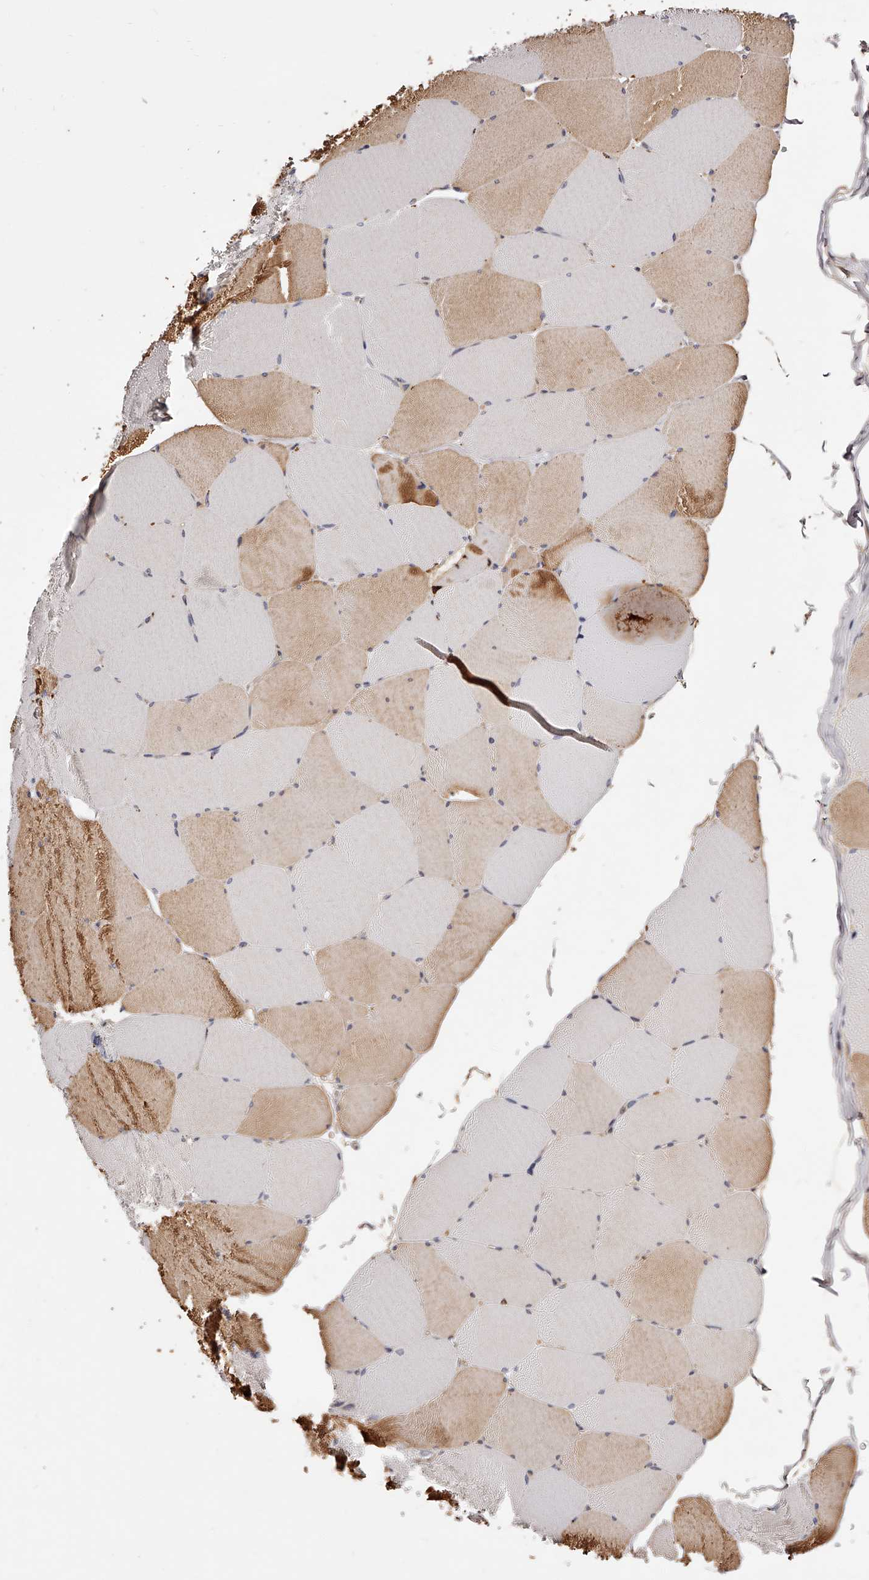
{"staining": {"intensity": "moderate", "quantity": "25%-75%", "location": "cytoplasmic/membranous"}, "tissue": "skeletal muscle", "cell_type": "Myocytes", "image_type": "normal", "snomed": [{"axis": "morphology", "description": "Normal tissue, NOS"}, {"axis": "topography", "description": "Skeletal muscle"}, {"axis": "topography", "description": "Head-Neck"}], "caption": "Protein analysis of benign skeletal muscle demonstrates moderate cytoplasmic/membranous expression in approximately 25%-75% of myocytes. (DAB (3,3'-diaminobenzidine) = brown stain, brightfield microscopy at high magnification).", "gene": "PHACTR1", "patient": {"sex": "male", "age": 66}}